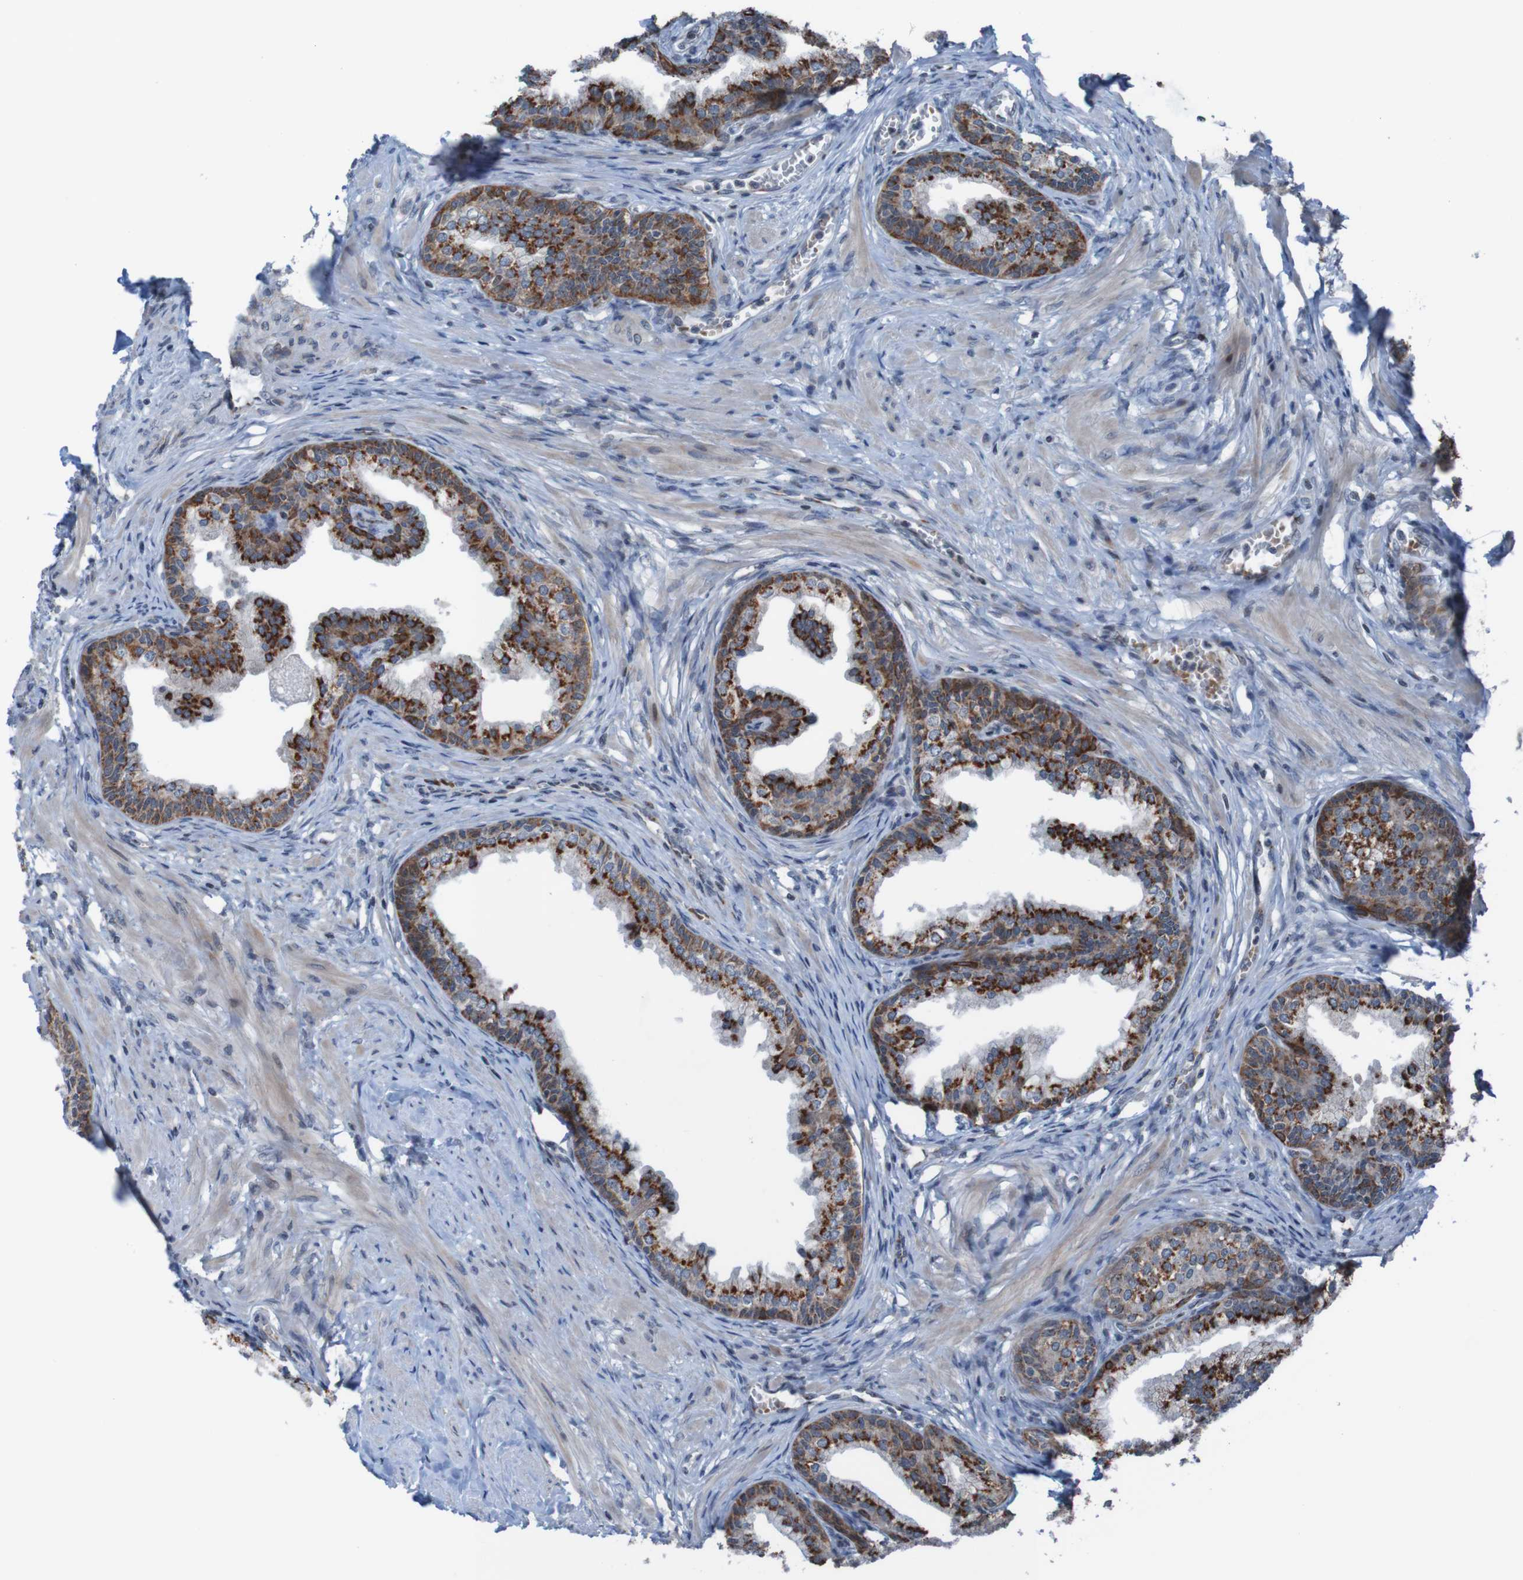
{"staining": {"intensity": "strong", "quantity": ">75%", "location": "cytoplasmic/membranous"}, "tissue": "prostate", "cell_type": "Glandular cells", "image_type": "normal", "snomed": [{"axis": "morphology", "description": "Normal tissue, NOS"}, {"axis": "morphology", "description": "Urothelial carcinoma, Low grade"}, {"axis": "topography", "description": "Urinary bladder"}, {"axis": "topography", "description": "Prostate"}], "caption": "Immunohistochemistry (IHC) histopathology image of unremarkable human prostate stained for a protein (brown), which shows high levels of strong cytoplasmic/membranous positivity in about >75% of glandular cells.", "gene": "UNG", "patient": {"sex": "male", "age": 60}}